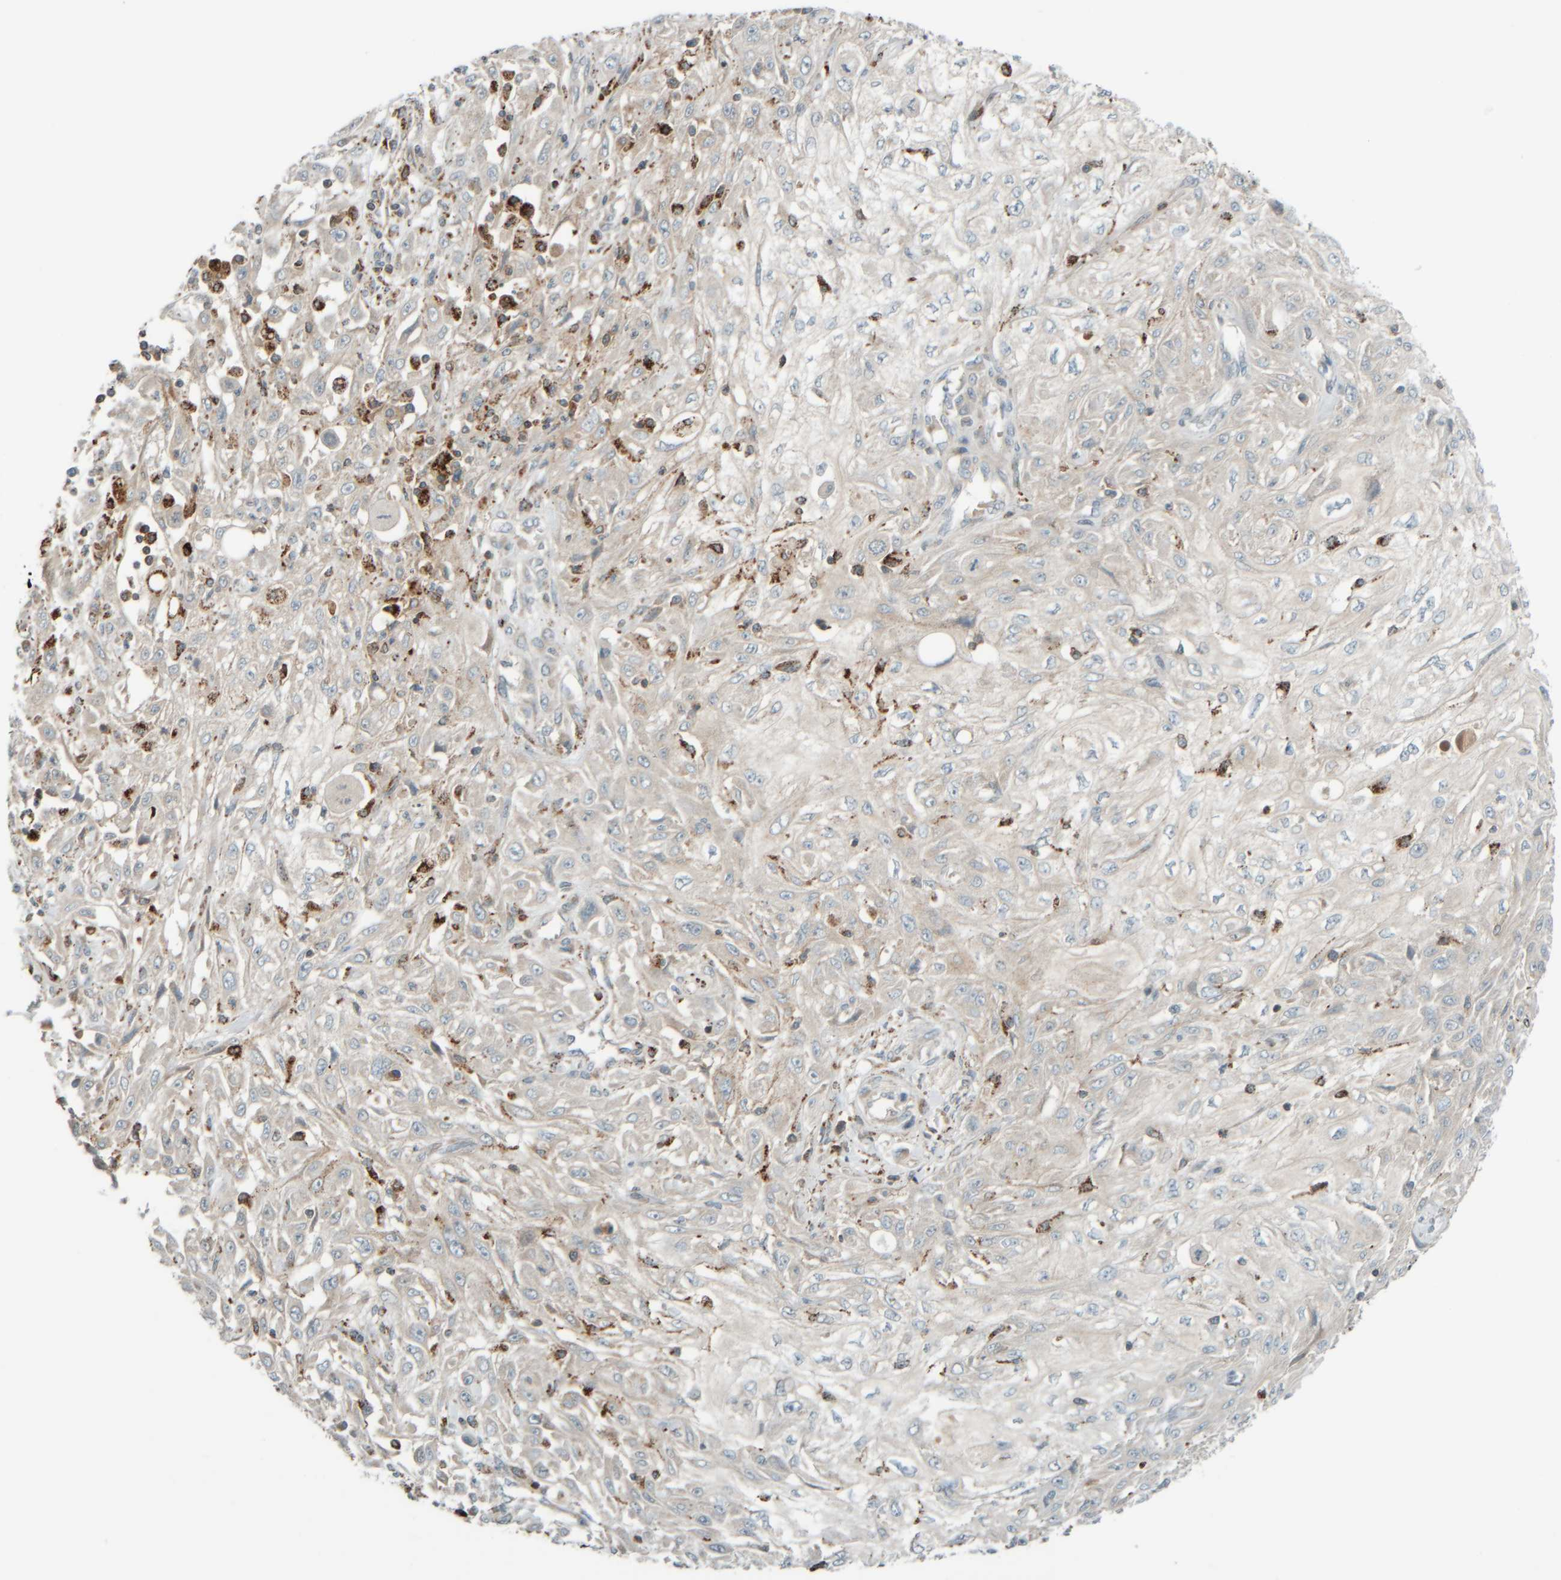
{"staining": {"intensity": "negative", "quantity": "none", "location": "none"}, "tissue": "skin cancer", "cell_type": "Tumor cells", "image_type": "cancer", "snomed": [{"axis": "morphology", "description": "Squamous cell carcinoma, NOS"}, {"axis": "morphology", "description": "Squamous cell carcinoma, metastatic, NOS"}, {"axis": "topography", "description": "Skin"}, {"axis": "topography", "description": "Lymph node"}], "caption": "This is a histopathology image of immunohistochemistry staining of skin cancer, which shows no positivity in tumor cells.", "gene": "SPAG5", "patient": {"sex": "male", "age": 75}}